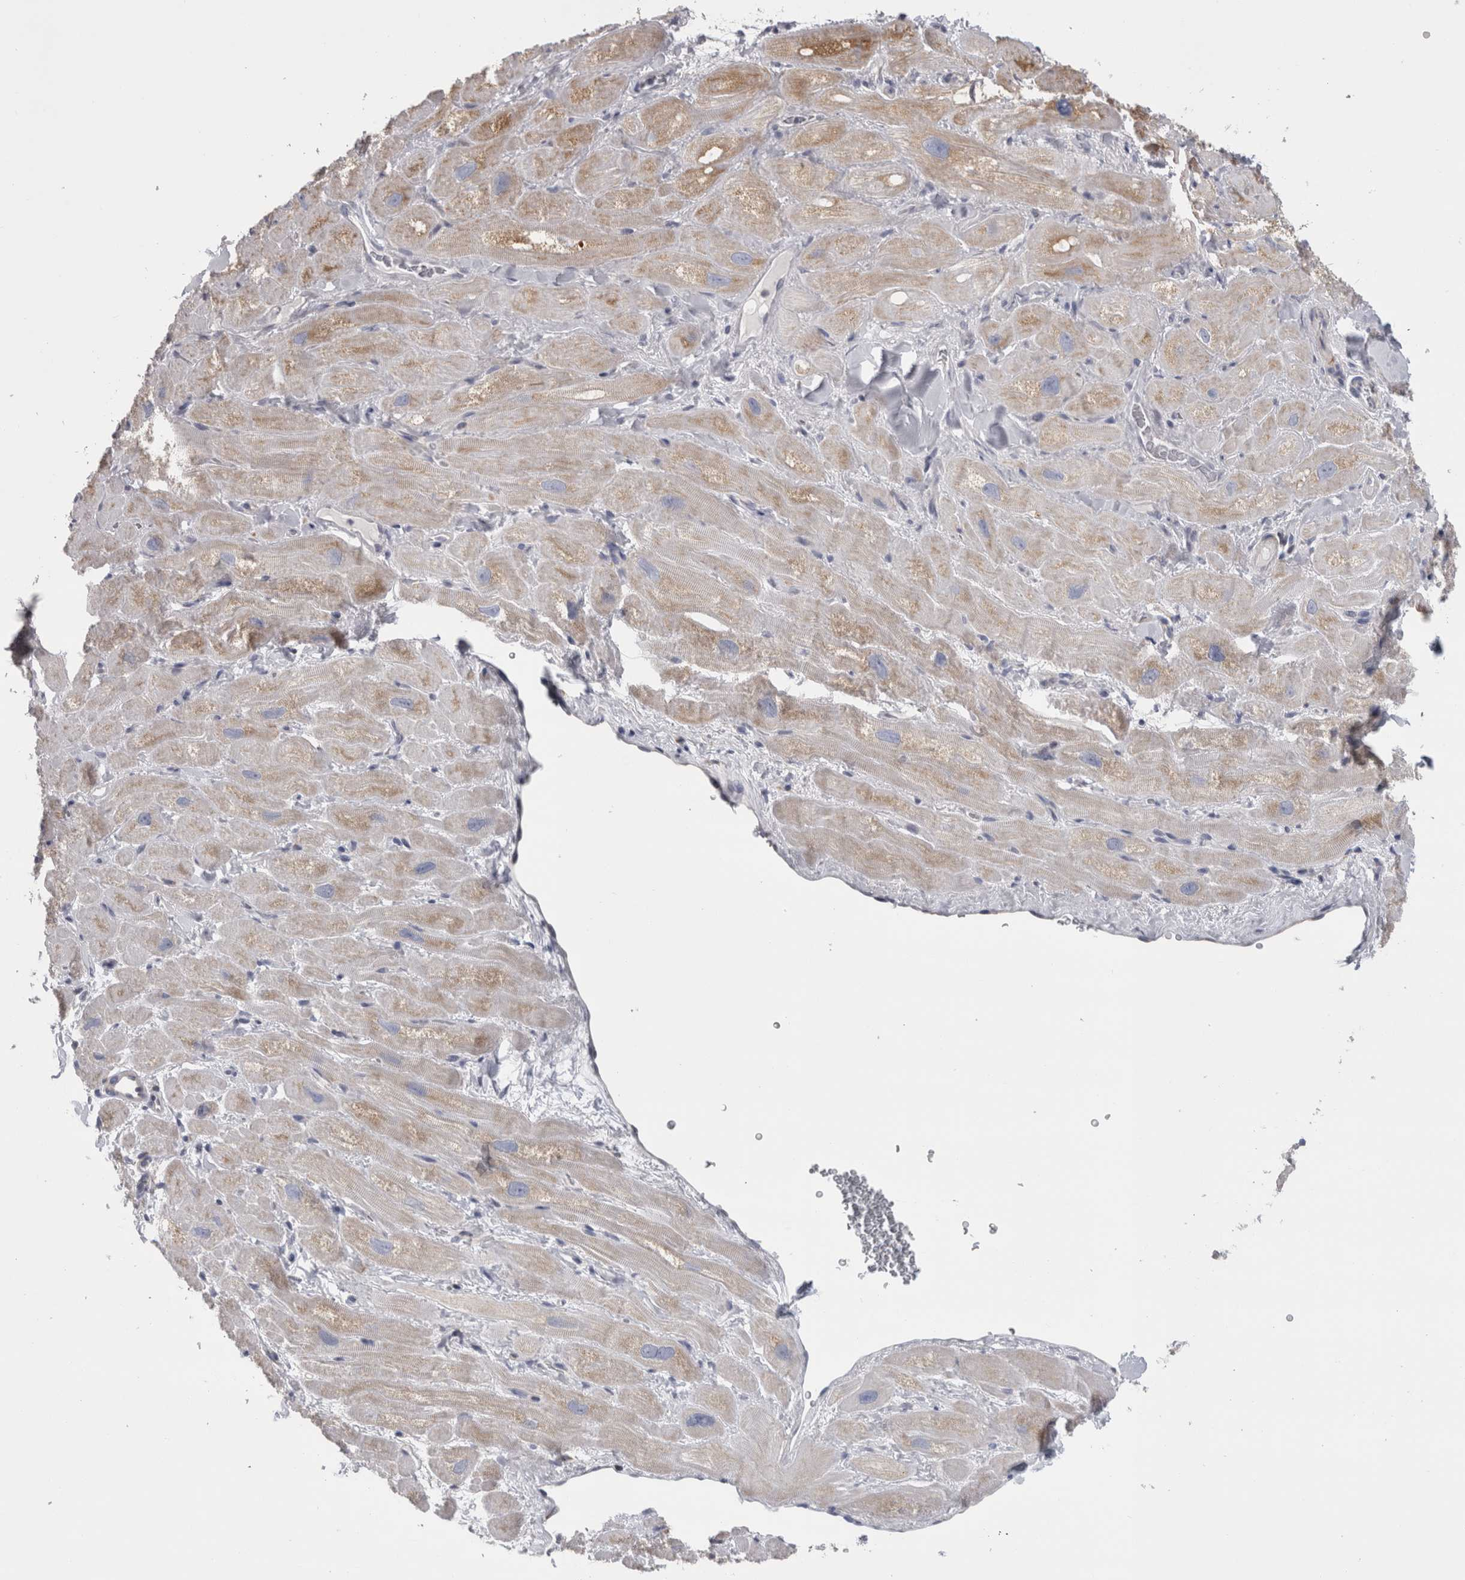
{"staining": {"intensity": "weak", "quantity": "<25%", "location": "cytoplasmic/membranous"}, "tissue": "heart muscle", "cell_type": "Cardiomyocytes", "image_type": "normal", "snomed": [{"axis": "morphology", "description": "Normal tissue, NOS"}, {"axis": "topography", "description": "Heart"}], "caption": "IHC histopathology image of unremarkable heart muscle: heart muscle stained with DAB reveals no significant protein expression in cardiomyocytes.", "gene": "DHRS4", "patient": {"sex": "male", "age": 49}}